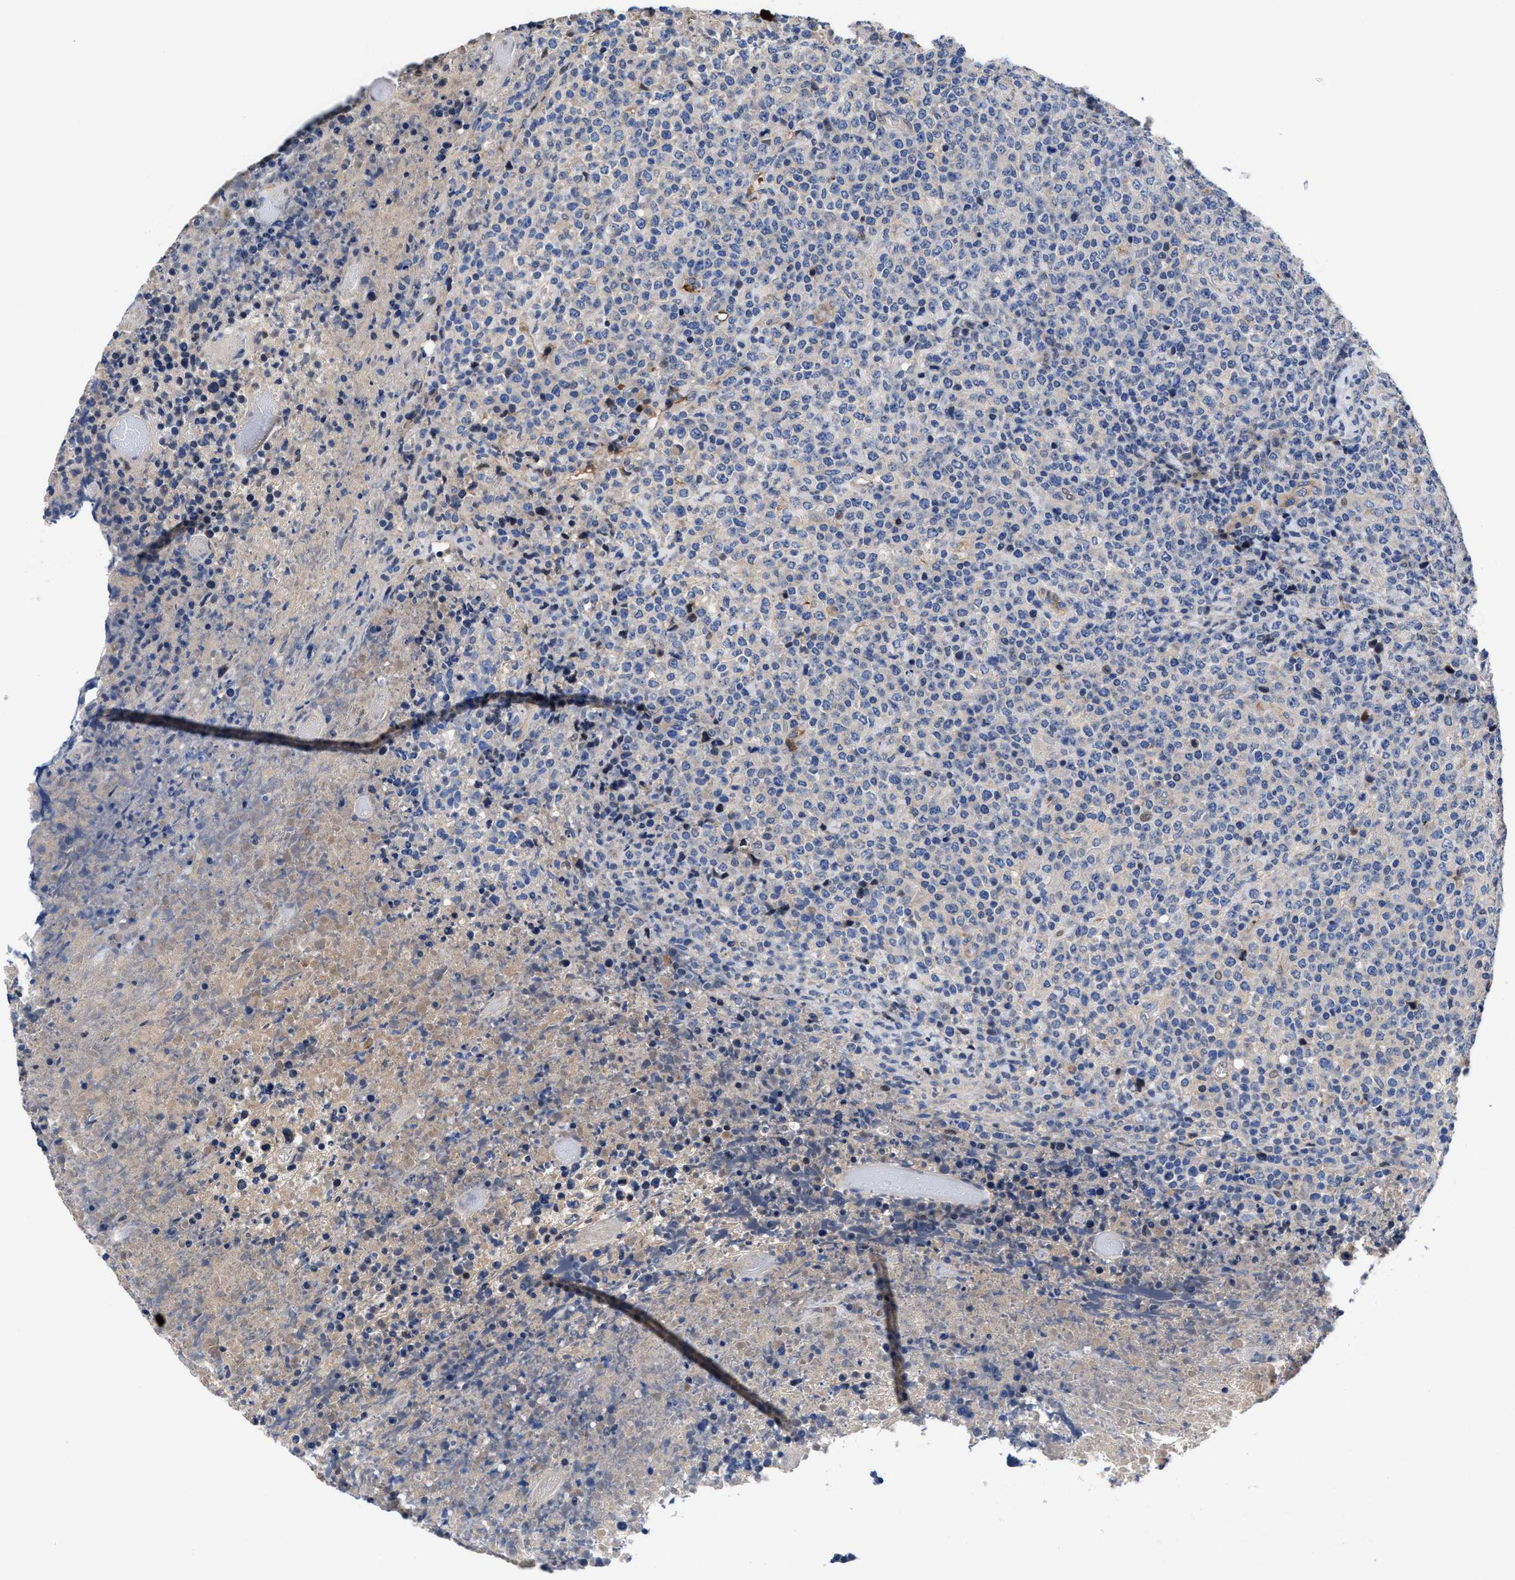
{"staining": {"intensity": "negative", "quantity": "none", "location": "none"}, "tissue": "lymphoma", "cell_type": "Tumor cells", "image_type": "cancer", "snomed": [{"axis": "morphology", "description": "Malignant lymphoma, non-Hodgkin's type, High grade"}, {"axis": "topography", "description": "Lymph node"}], "caption": "Tumor cells show no significant protein expression in malignant lymphoma, non-Hodgkin's type (high-grade).", "gene": "DHRS13", "patient": {"sex": "male", "age": 13}}